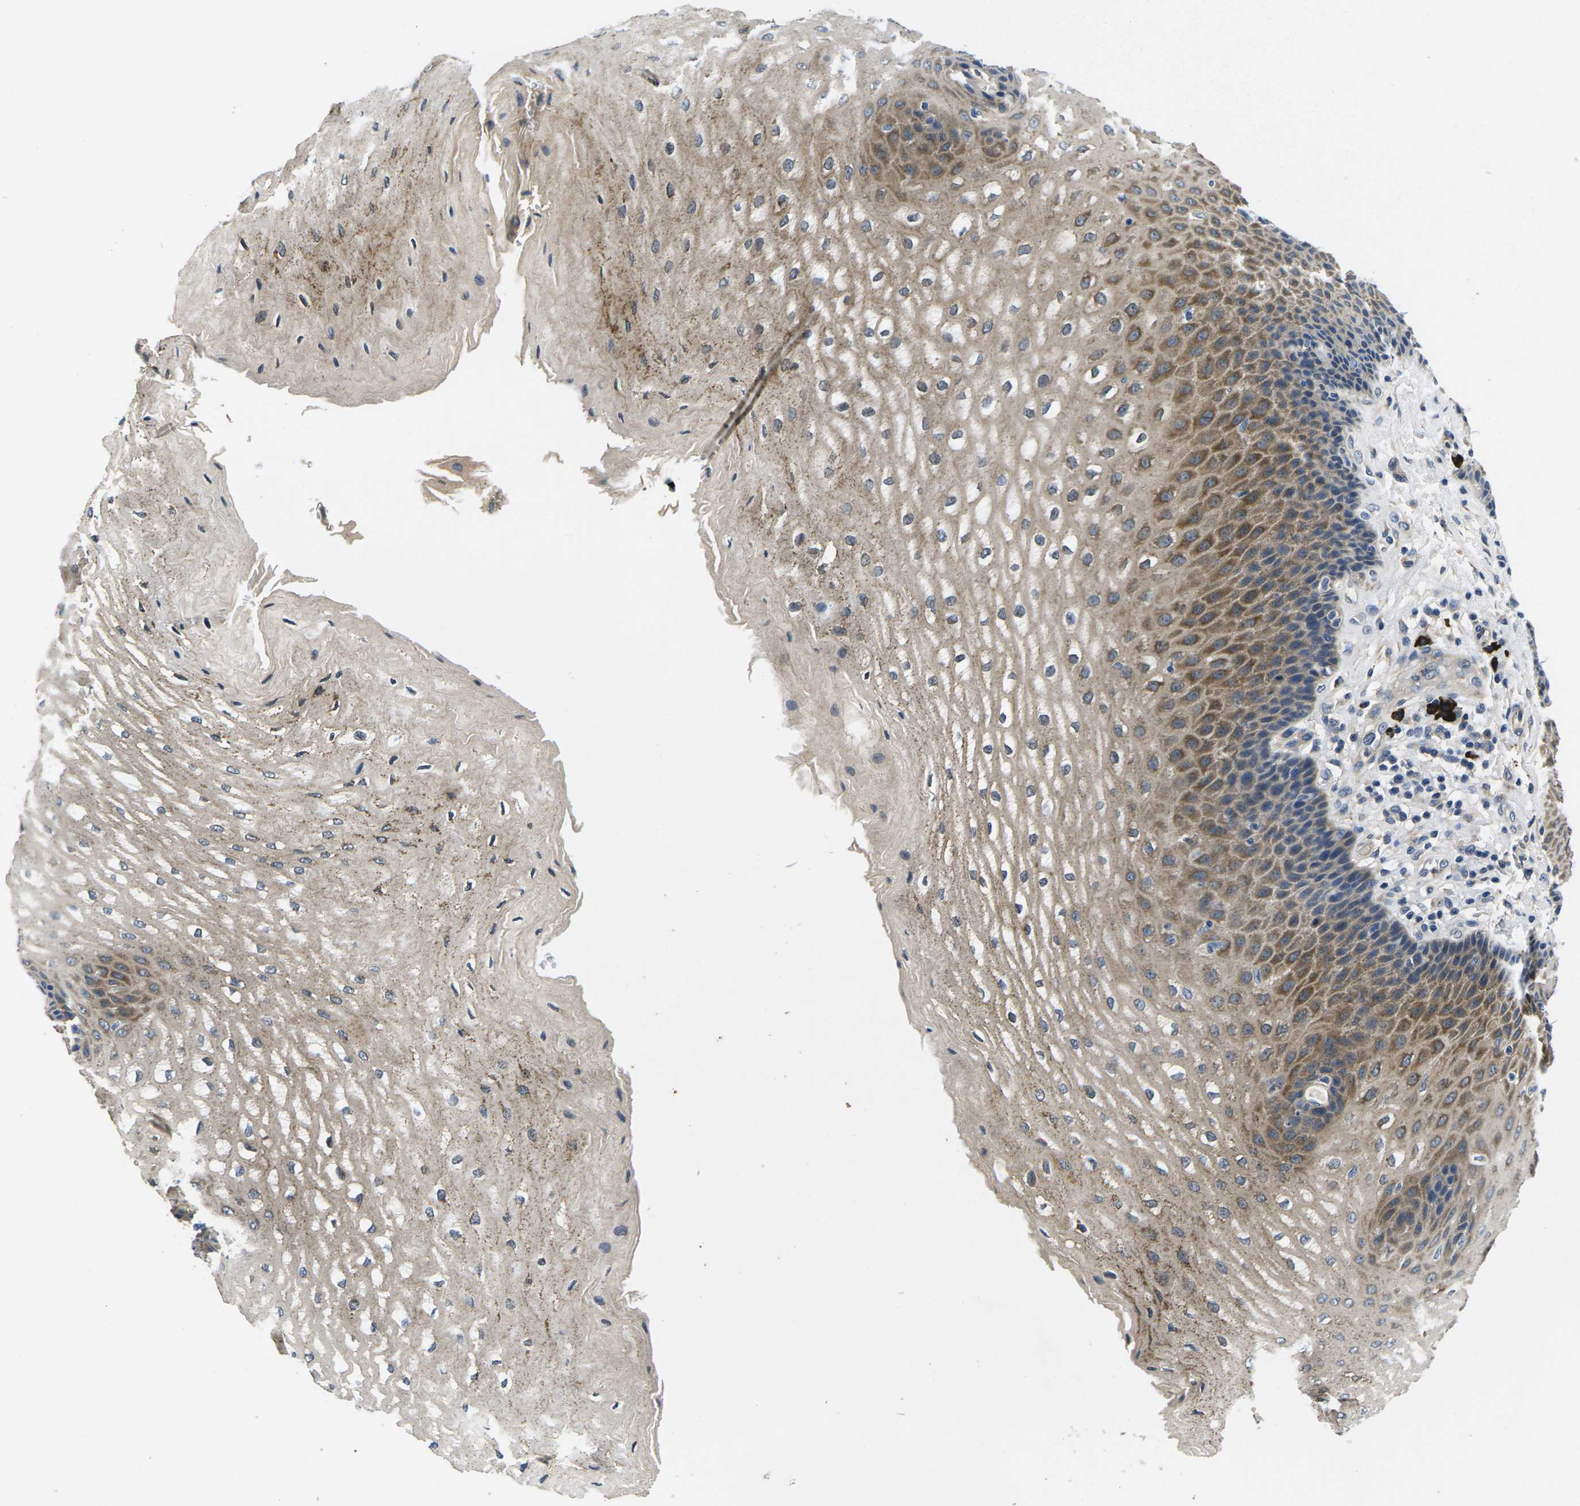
{"staining": {"intensity": "moderate", "quantity": ">75%", "location": "cytoplasmic/membranous"}, "tissue": "esophagus", "cell_type": "Squamous epithelial cells", "image_type": "normal", "snomed": [{"axis": "morphology", "description": "Normal tissue, NOS"}, {"axis": "topography", "description": "Esophagus"}], "caption": "Immunohistochemical staining of benign esophagus demonstrates moderate cytoplasmic/membranous protein positivity in about >75% of squamous epithelial cells.", "gene": "PLCE1", "patient": {"sex": "male", "age": 54}}